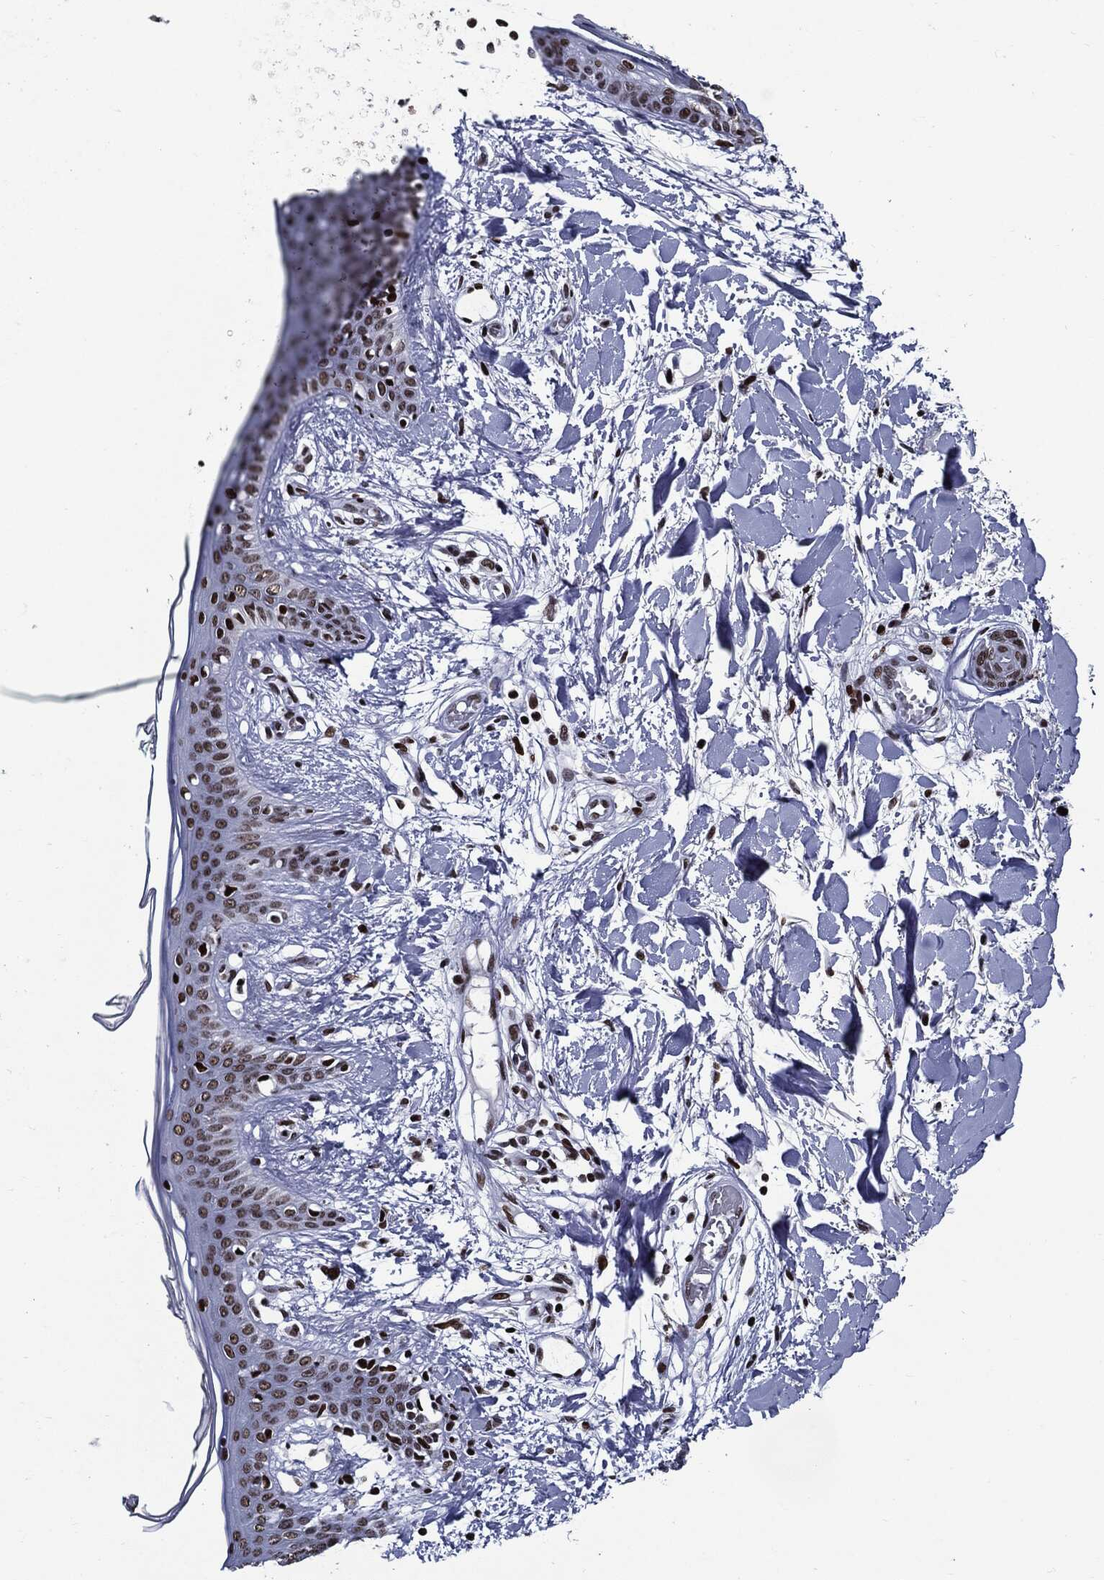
{"staining": {"intensity": "negative", "quantity": "none", "location": "none"}, "tissue": "skin", "cell_type": "Fibroblasts", "image_type": "normal", "snomed": [{"axis": "morphology", "description": "Normal tissue, NOS"}, {"axis": "topography", "description": "Skin"}], "caption": "DAB immunohistochemical staining of normal human skin demonstrates no significant expression in fibroblasts.", "gene": "ZFP91", "patient": {"sex": "female", "age": 34}}